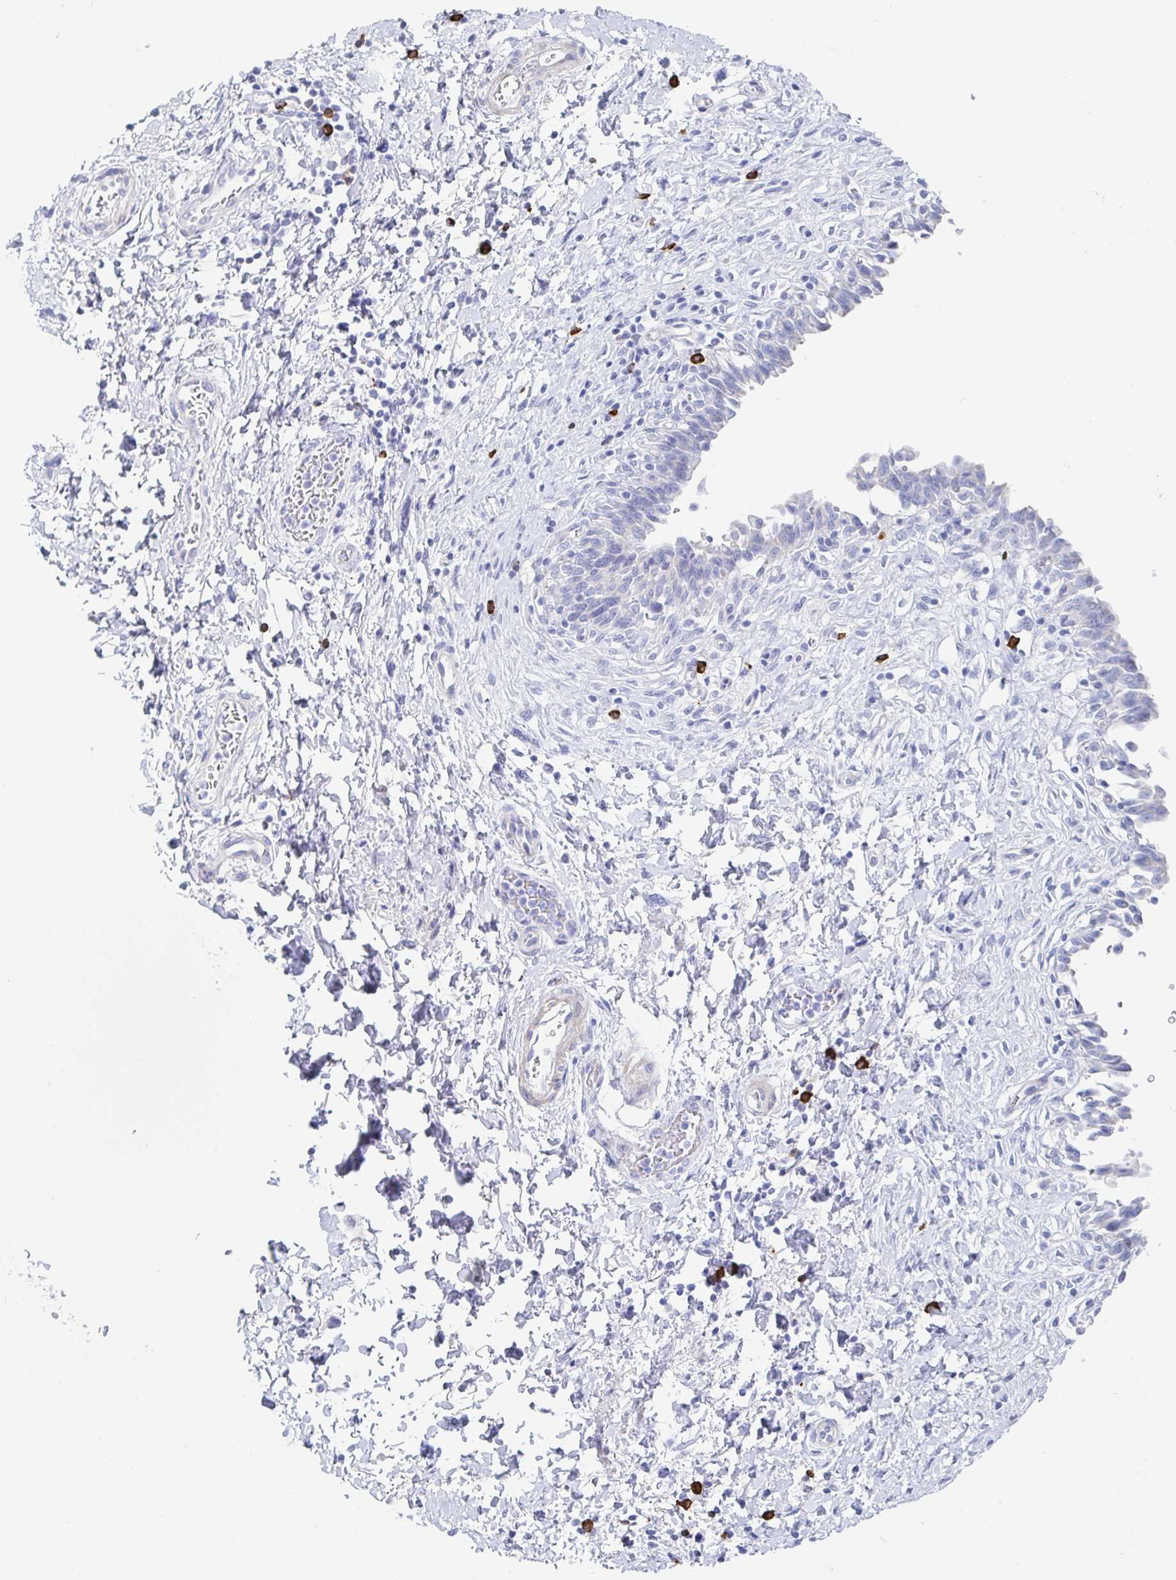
{"staining": {"intensity": "negative", "quantity": "none", "location": "none"}, "tissue": "urinary bladder", "cell_type": "Urothelial cells", "image_type": "normal", "snomed": [{"axis": "morphology", "description": "Normal tissue, NOS"}, {"axis": "topography", "description": "Urinary bladder"}], "caption": "Immunohistochemistry photomicrograph of normal urinary bladder: urinary bladder stained with DAB (3,3'-diaminobenzidine) shows no significant protein staining in urothelial cells. (Brightfield microscopy of DAB (3,3'-diaminobenzidine) immunohistochemistry at high magnification).", "gene": "PACSIN1", "patient": {"sex": "male", "age": 37}}